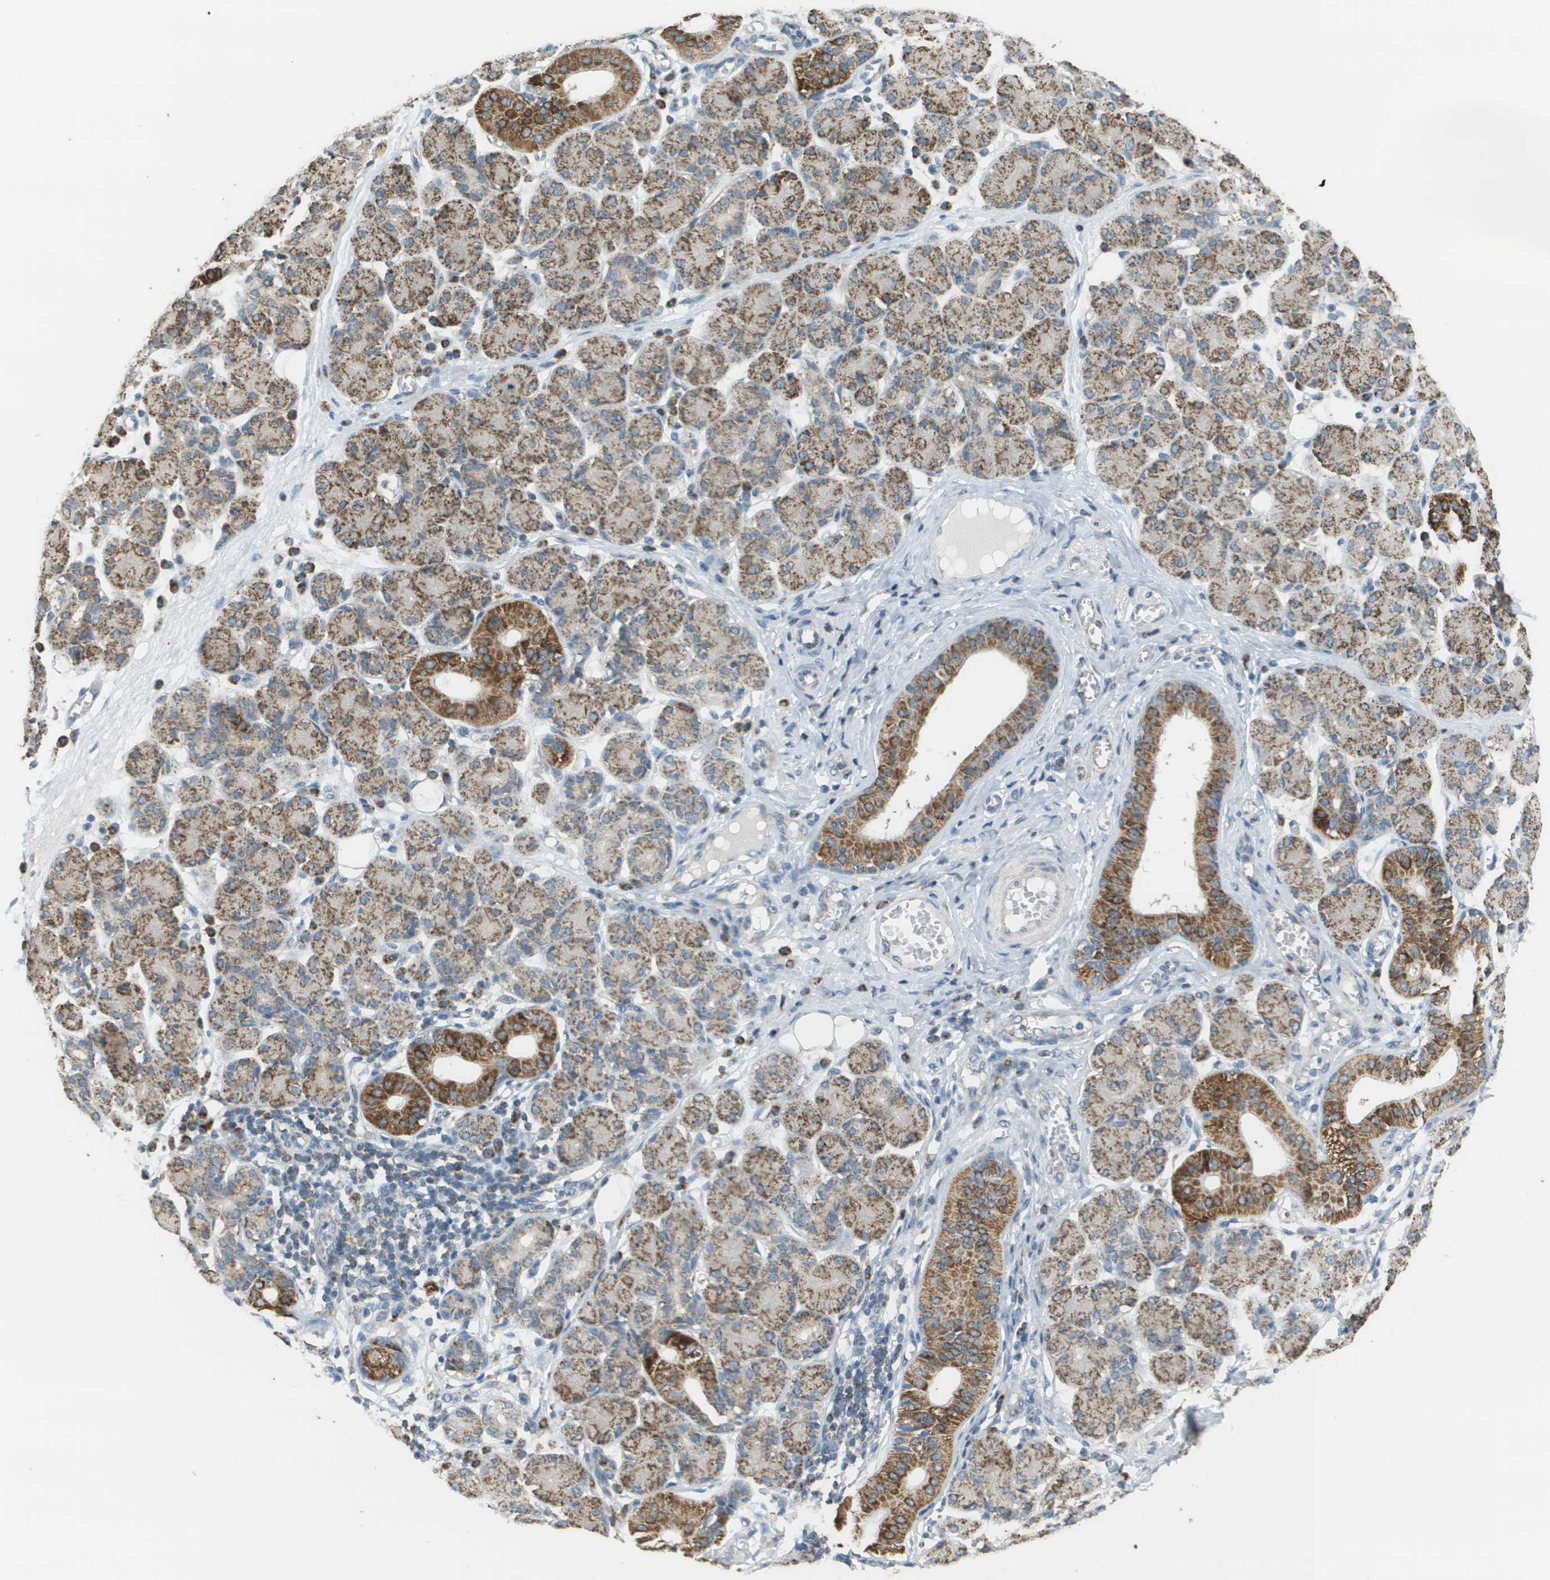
{"staining": {"intensity": "strong", "quantity": ">75%", "location": "cytoplasmic/membranous"}, "tissue": "salivary gland", "cell_type": "Glandular cells", "image_type": "normal", "snomed": [{"axis": "morphology", "description": "Normal tissue, NOS"}, {"axis": "morphology", "description": "Inflammation, NOS"}, {"axis": "topography", "description": "Lymph node"}, {"axis": "topography", "description": "Salivary gland"}], "caption": "Strong cytoplasmic/membranous positivity for a protein is appreciated in approximately >75% of glandular cells of unremarkable salivary gland using IHC.", "gene": "FH", "patient": {"sex": "male", "age": 3}}